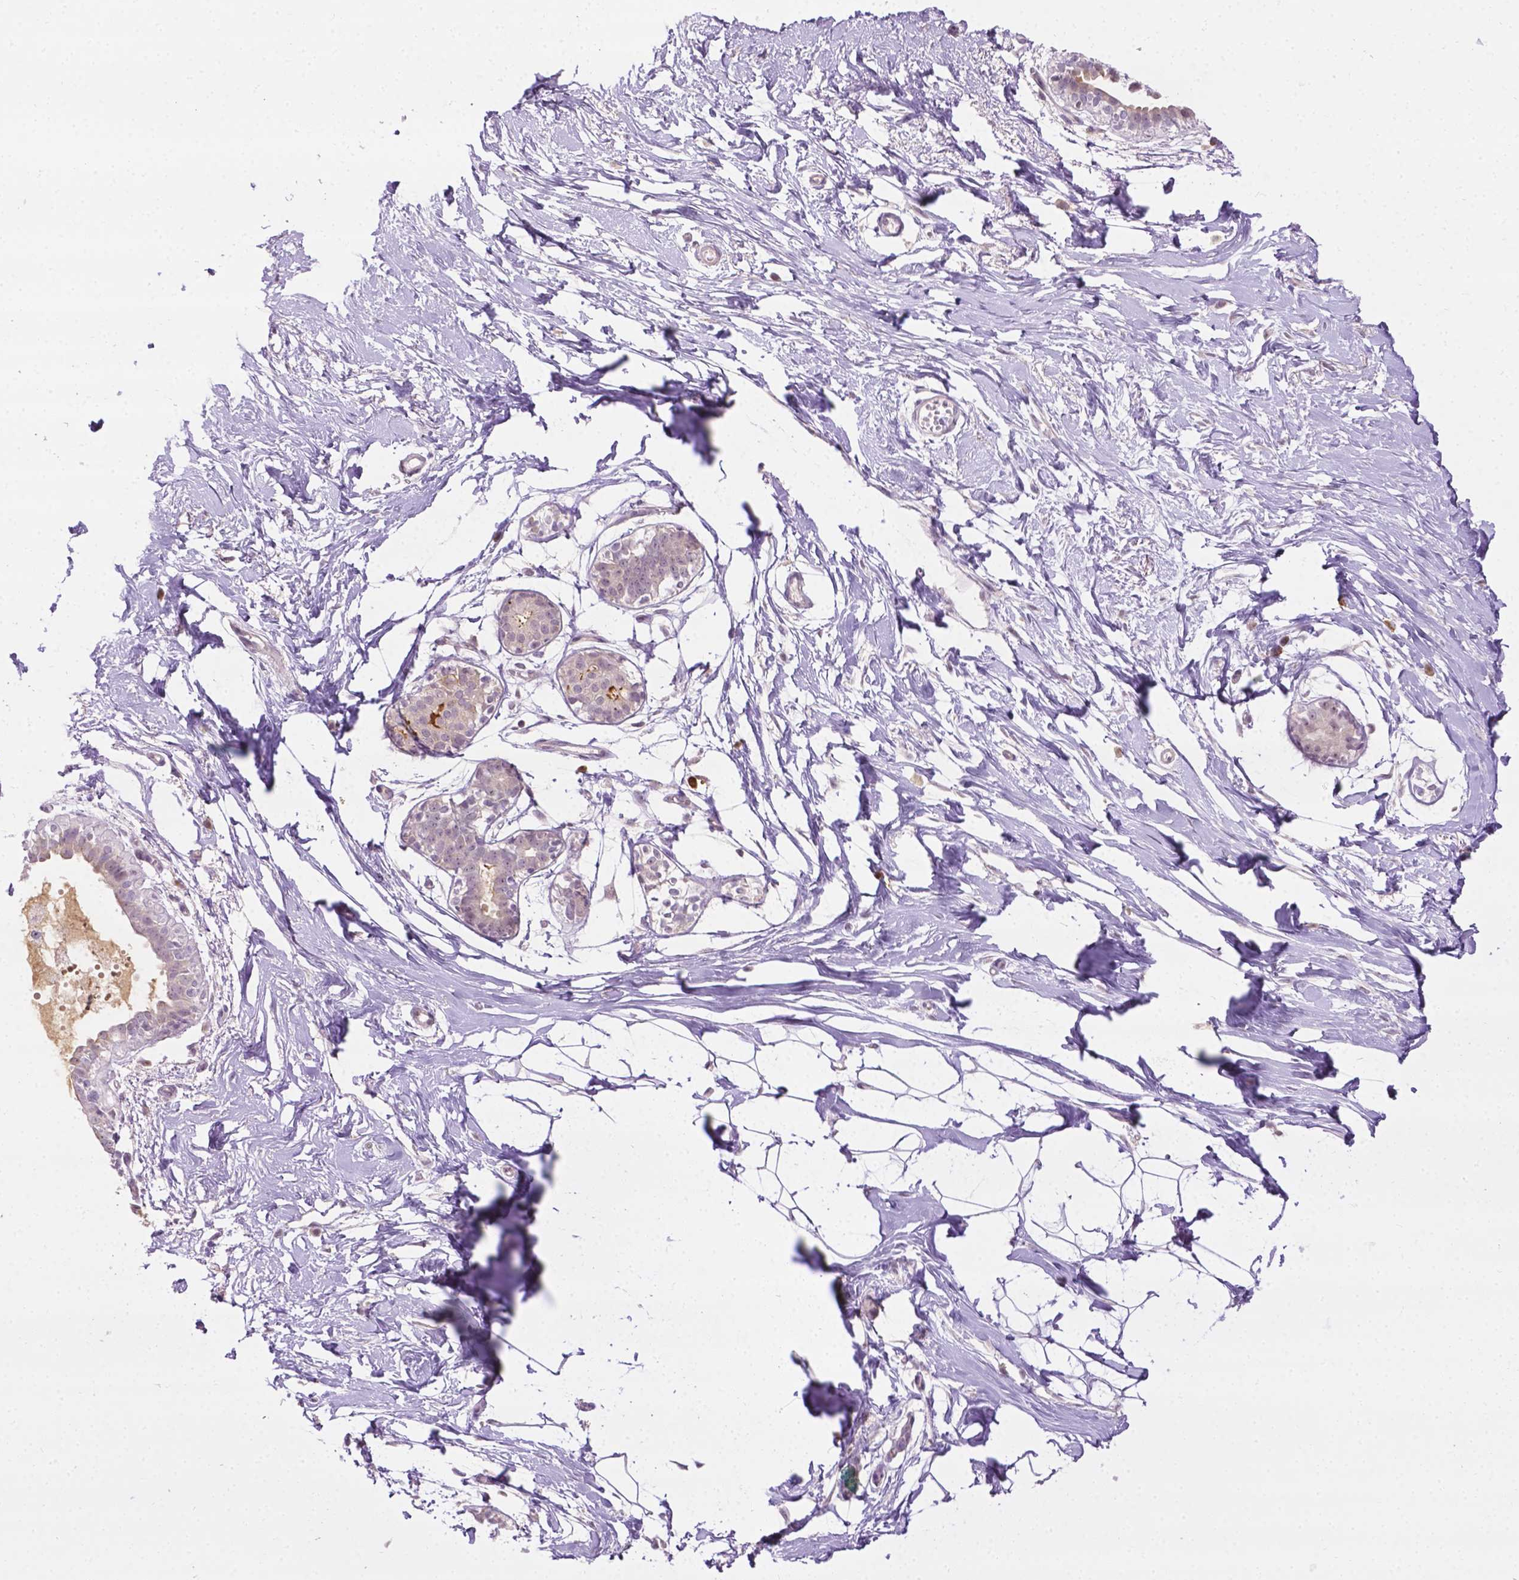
{"staining": {"intensity": "weak", "quantity": "<25%", "location": "cytoplasmic/membranous"}, "tissue": "breast", "cell_type": "Adipocytes", "image_type": "normal", "snomed": [{"axis": "morphology", "description": "Normal tissue, NOS"}, {"axis": "topography", "description": "Breast"}], "caption": "This is an immunohistochemistry (IHC) histopathology image of normal breast. There is no expression in adipocytes.", "gene": "DENND4A", "patient": {"sex": "female", "age": 49}}